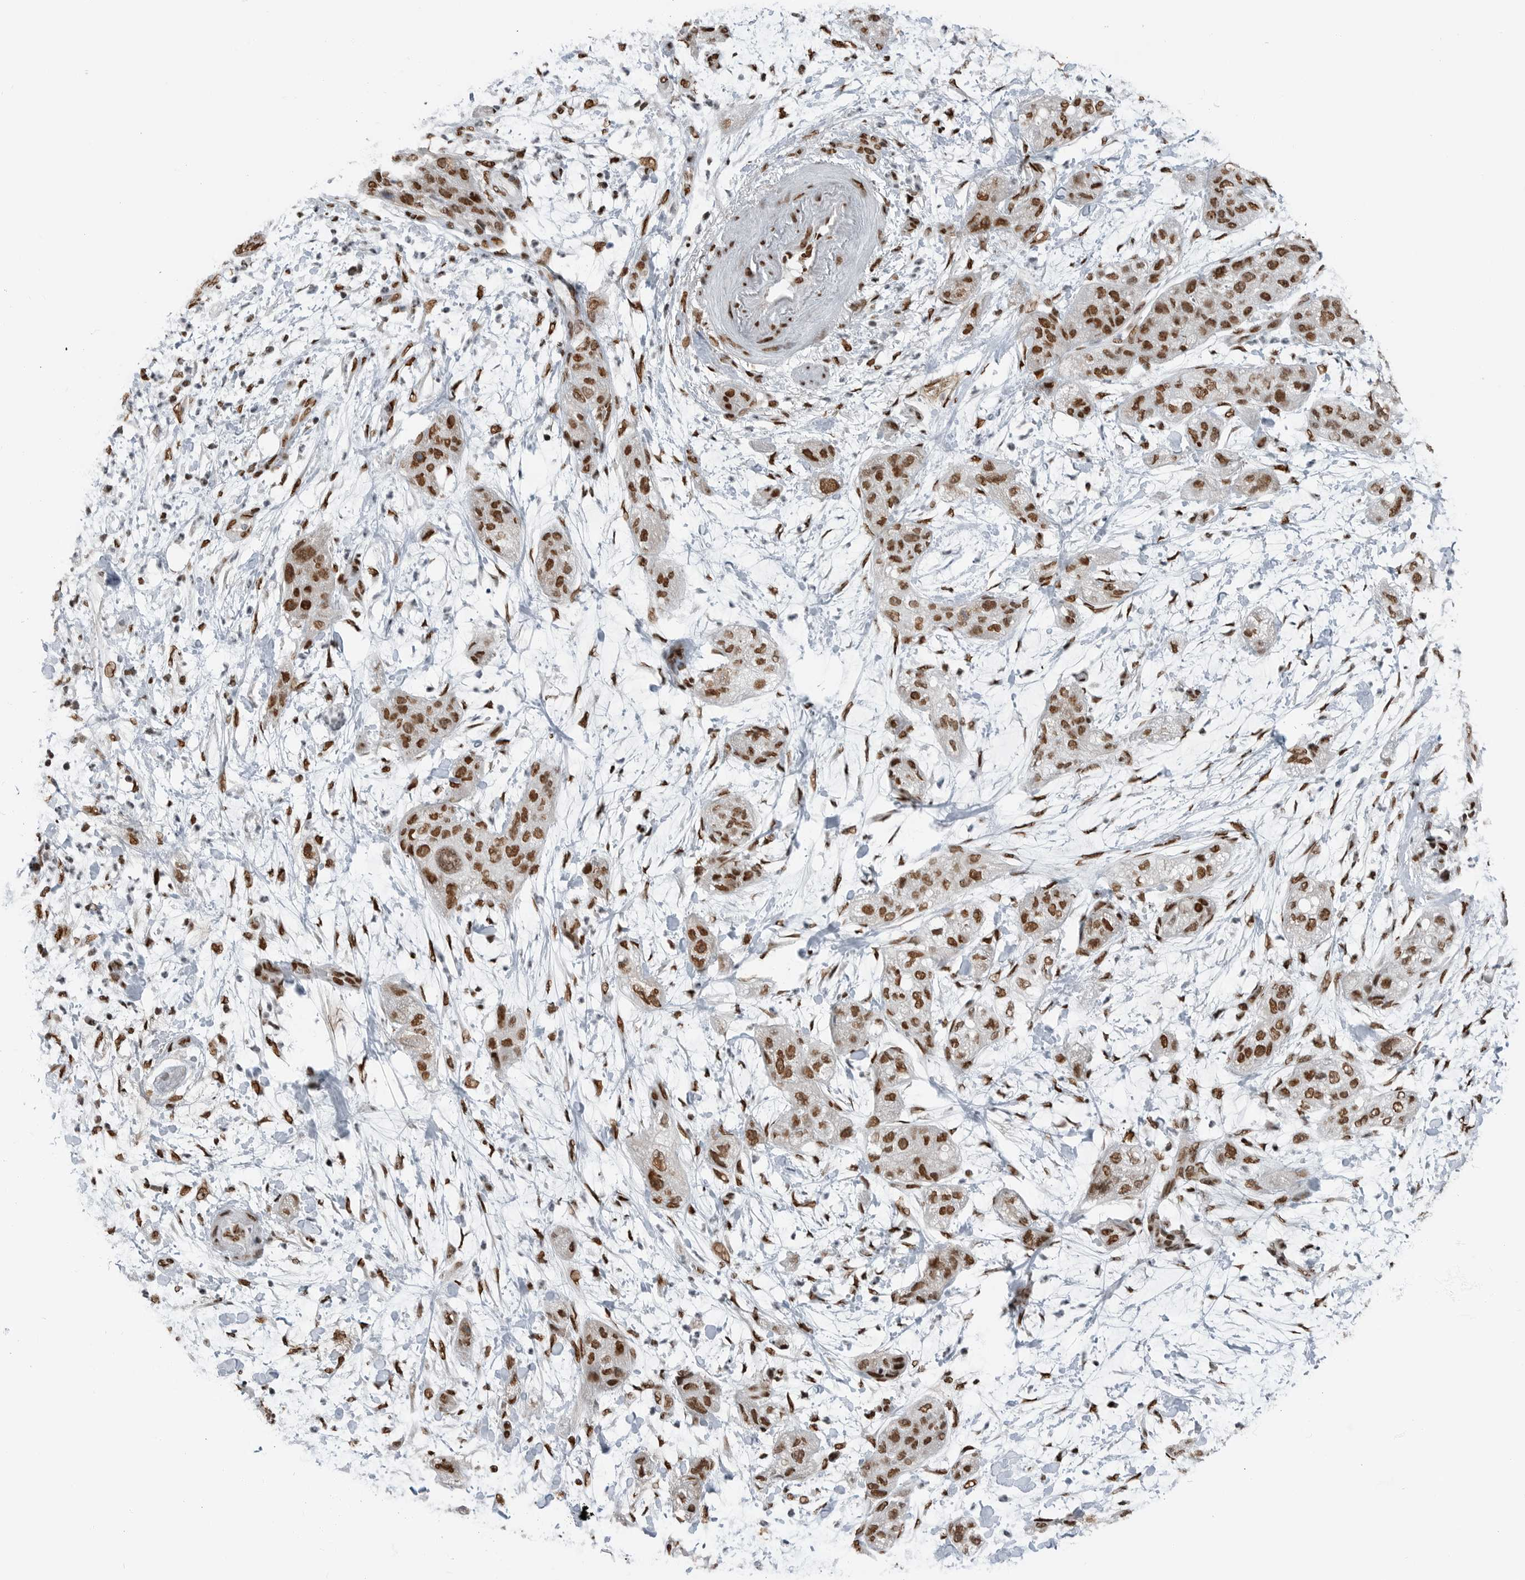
{"staining": {"intensity": "moderate", "quantity": ">75%", "location": "nuclear"}, "tissue": "pancreatic cancer", "cell_type": "Tumor cells", "image_type": "cancer", "snomed": [{"axis": "morphology", "description": "Adenocarcinoma, NOS"}, {"axis": "topography", "description": "Pancreas"}], "caption": "Immunohistochemistry (IHC) histopathology image of neoplastic tissue: adenocarcinoma (pancreatic) stained using IHC demonstrates medium levels of moderate protein expression localized specifically in the nuclear of tumor cells, appearing as a nuclear brown color.", "gene": "BLZF1", "patient": {"sex": "female", "age": 78}}